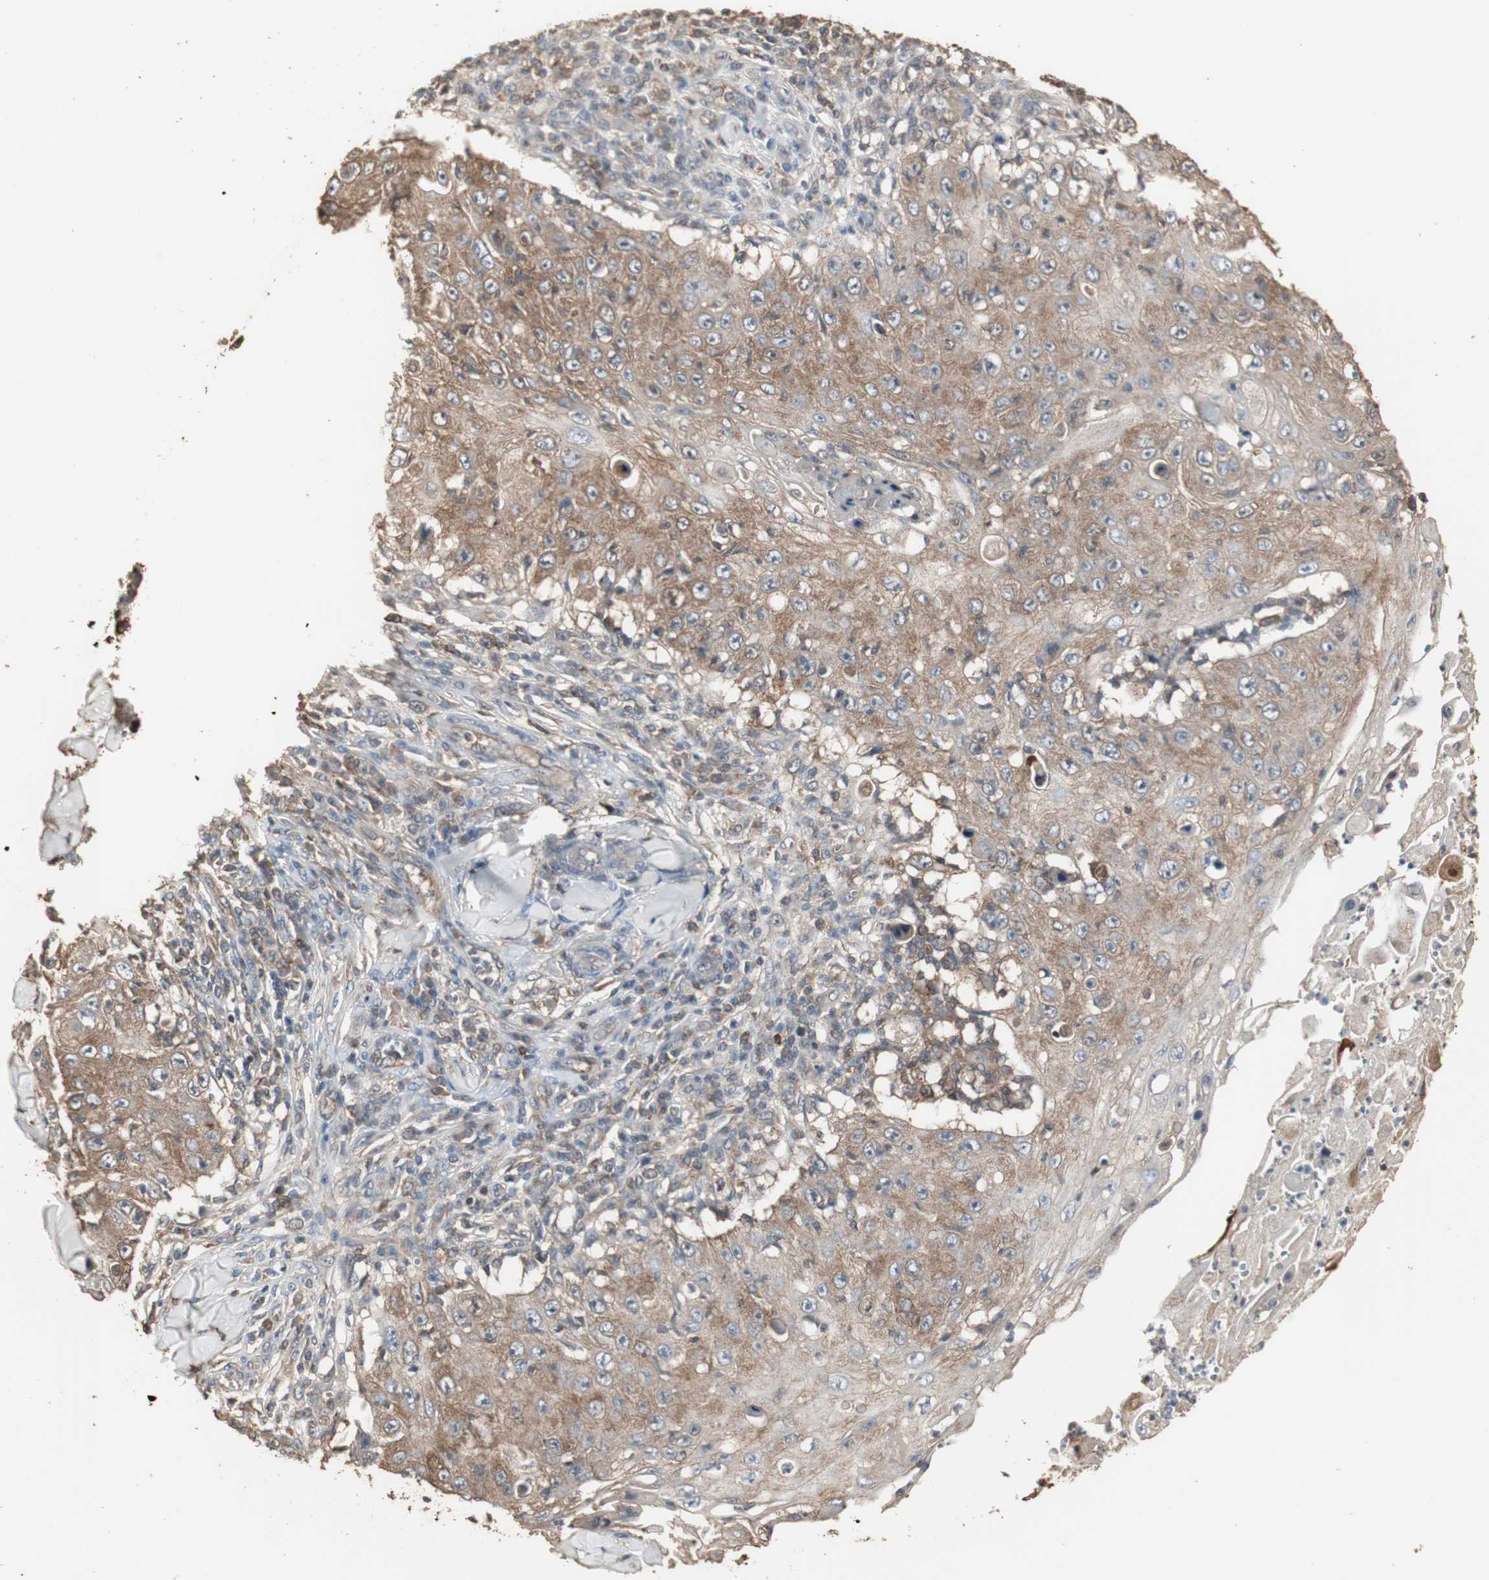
{"staining": {"intensity": "moderate", "quantity": ">75%", "location": "cytoplasmic/membranous"}, "tissue": "skin cancer", "cell_type": "Tumor cells", "image_type": "cancer", "snomed": [{"axis": "morphology", "description": "Squamous cell carcinoma, NOS"}, {"axis": "topography", "description": "Skin"}], "caption": "Tumor cells show medium levels of moderate cytoplasmic/membranous positivity in approximately >75% of cells in human skin cancer (squamous cell carcinoma).", "gene": "HPRT1", "patient": {"sex": "male", "age": 86}}